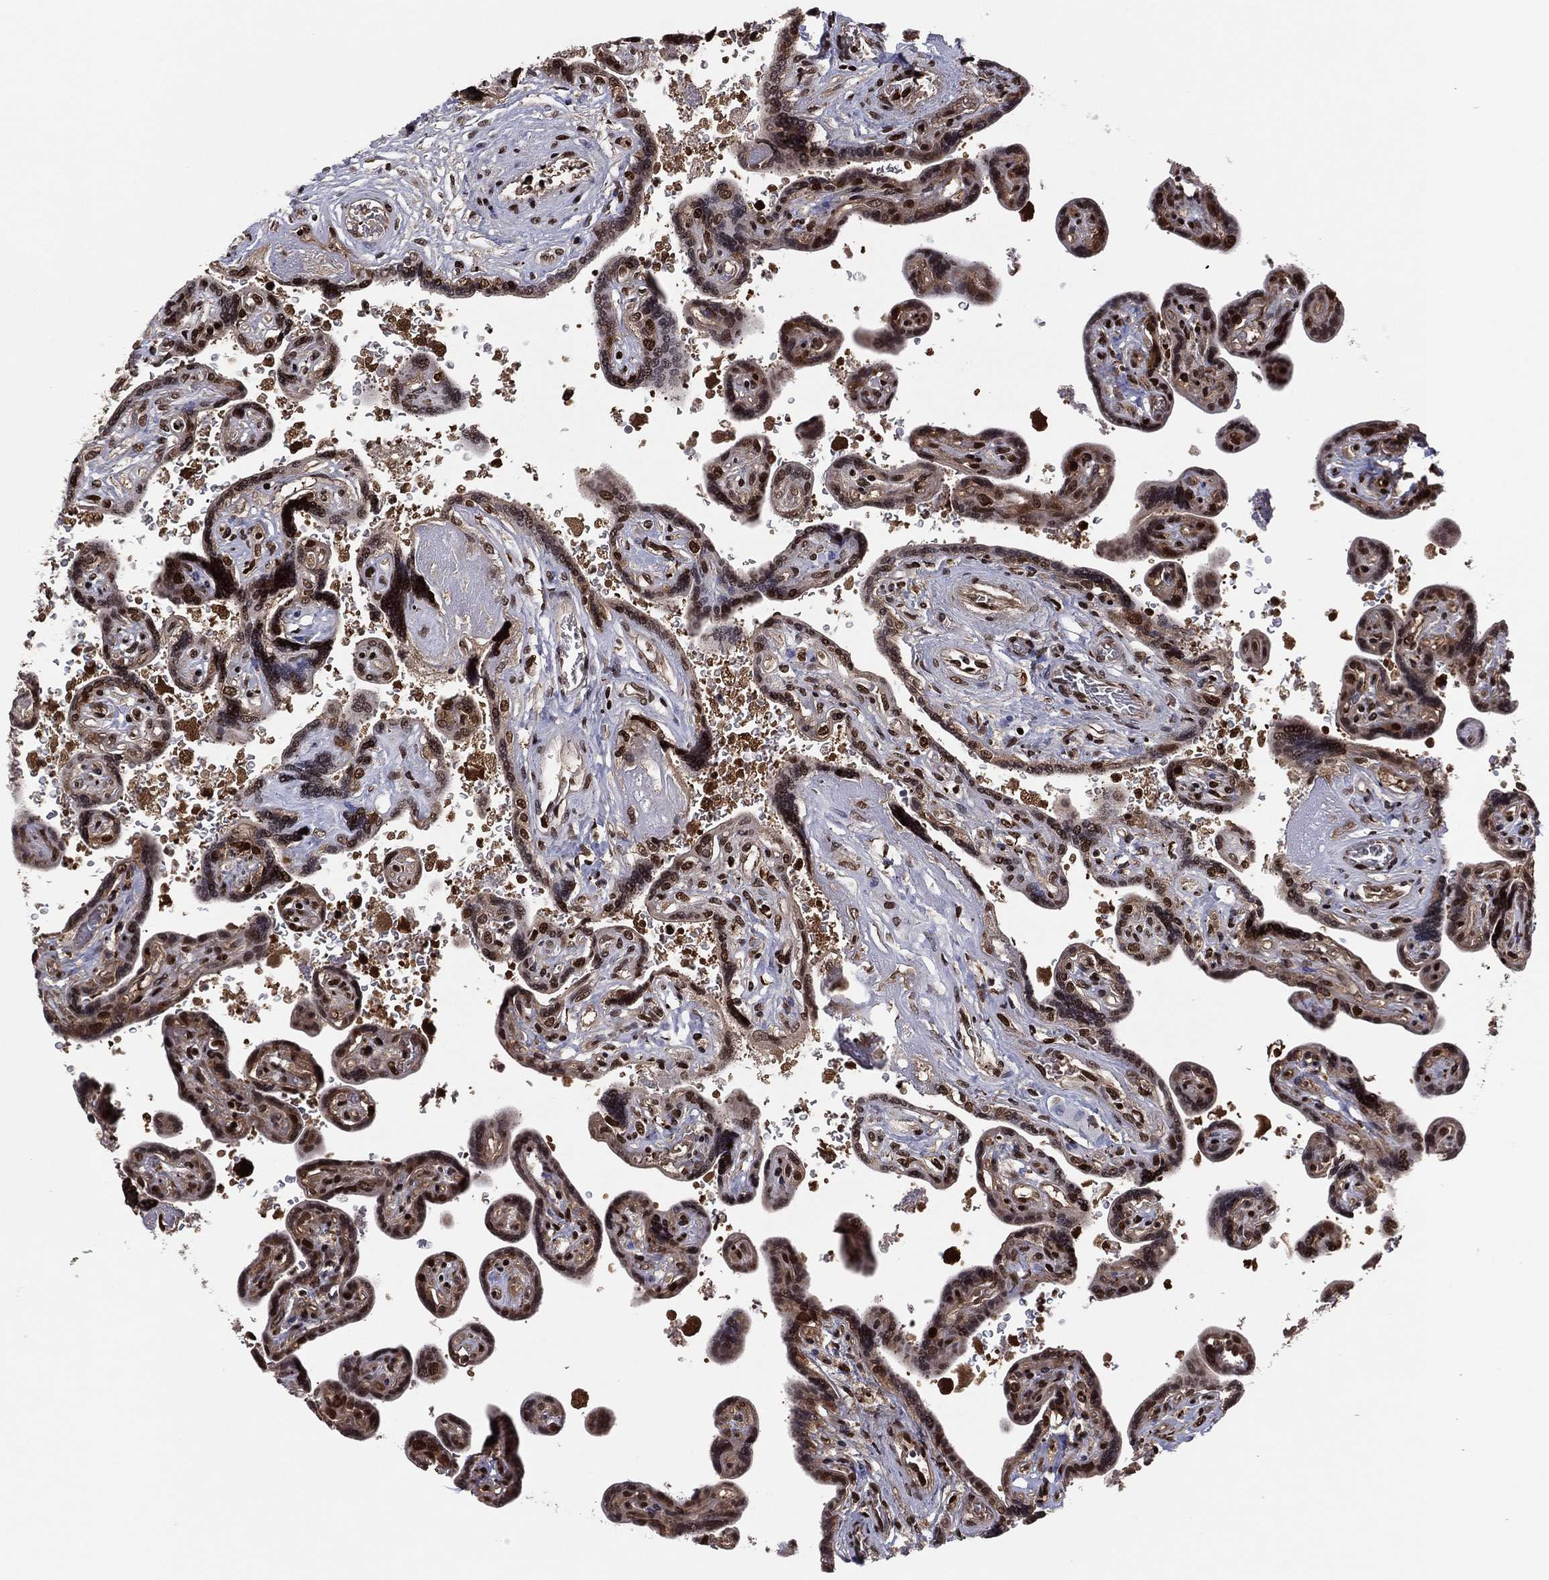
{"staining": {"intensity": "strong", "quantity": ">75%", "location": "cytoplasmic/membranous,nuclear"}, "tissue": "placenta", "cell_type": "Decidual cells", "image_type": "normal", "snomed": [{"axis": "morphology", "description": "Normal tissue, NOS"}, {"axis": "topography", "description": "Placenta"}], "caption": "Placenta was stained to show a protein in brown. There is high levels of strong cytoplasmic/membranous,nuclear staining in about >75% of decidual cells. The protein of interest is shown in brown color, while the nuclei are stained blue.", "gene": "PSMA1", "patient": {"sex": "female", "age": 32}}